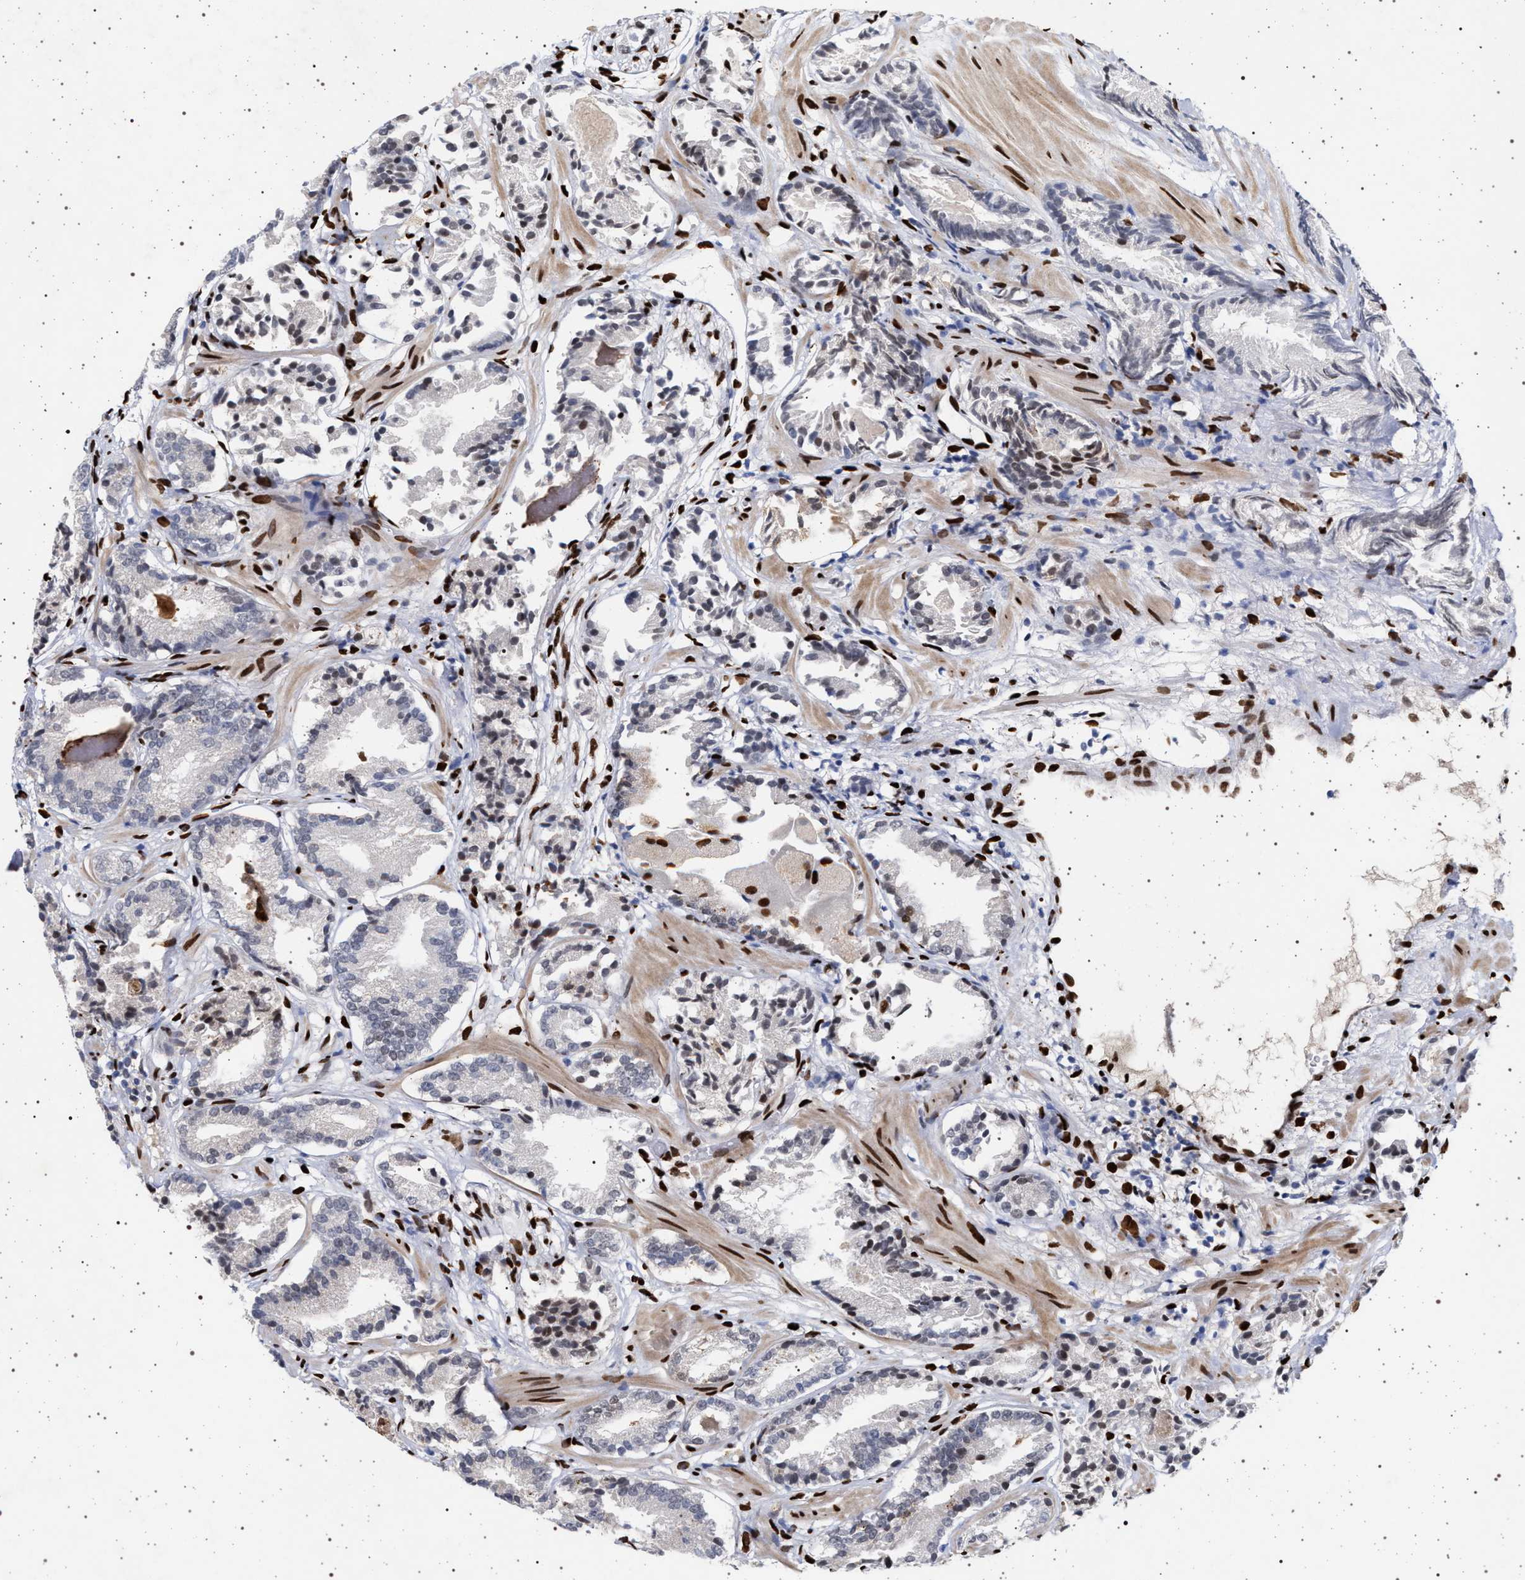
{"staining": {"intensity": "negative", "quantity": "none", "location": "none"}, "tissue": "prostate cancer", "cell_type": "Tumor cells", "image_type": "cancer", "snomed": [{"axis": "morphology", "description": "Adenocarcinoma, Low grade"}, {"axis": "topography", "description": "Prostate"}], "caption": "Immunohistochemistry of human prostate cancer demonstrates no expression in tumor cells. The staining was performed using DAB (3,3'-diaminobenzidine) to visualize the protein expression in brown, while the nuclei were stained in blue with hematoxylin (Magnification: 20x).", "gene": "ING2", "patient": {"sex": "male", "age": 51}}